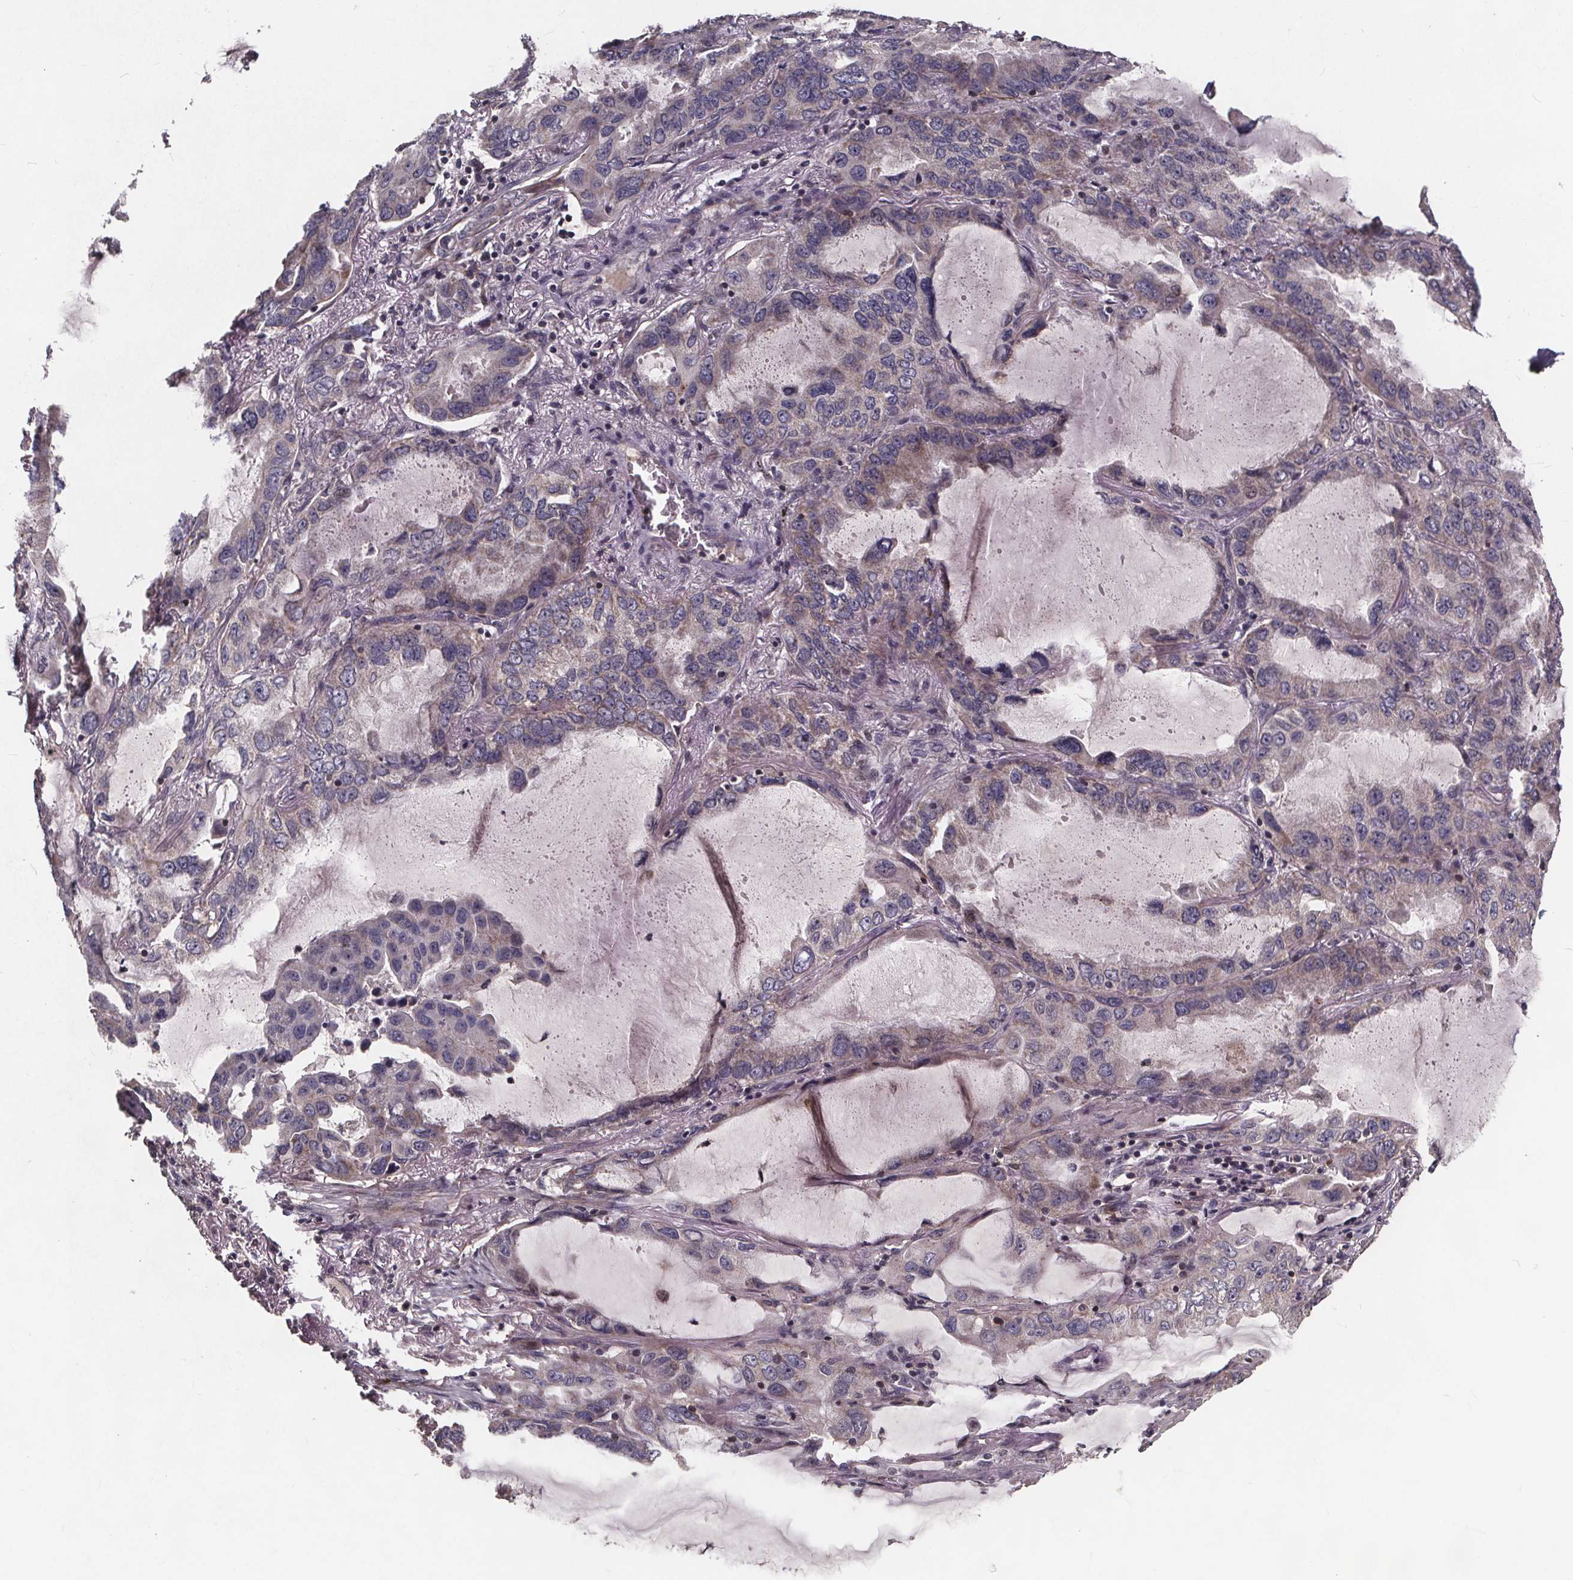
{"staining": {"intensity": "negative", "quantity": "none", "location": "none"}, "tissue": "lung cancer", "cell_type": "Tumor cells", "image_type": "cancer", "snomed": [{"axis": "morphology", "description": "Adenocarcinoma, NOS"}, {"axis": "topography", "description": "Lung"}], "caption": "Immunohistochemistry (IHC) micrograph of human lung cancer (adenocarcinoma) stained for a protein (brown), which displays no expression in tumor cells.", "gene": "YME1L1", "patient": {"sex": "male", "age": 64}}